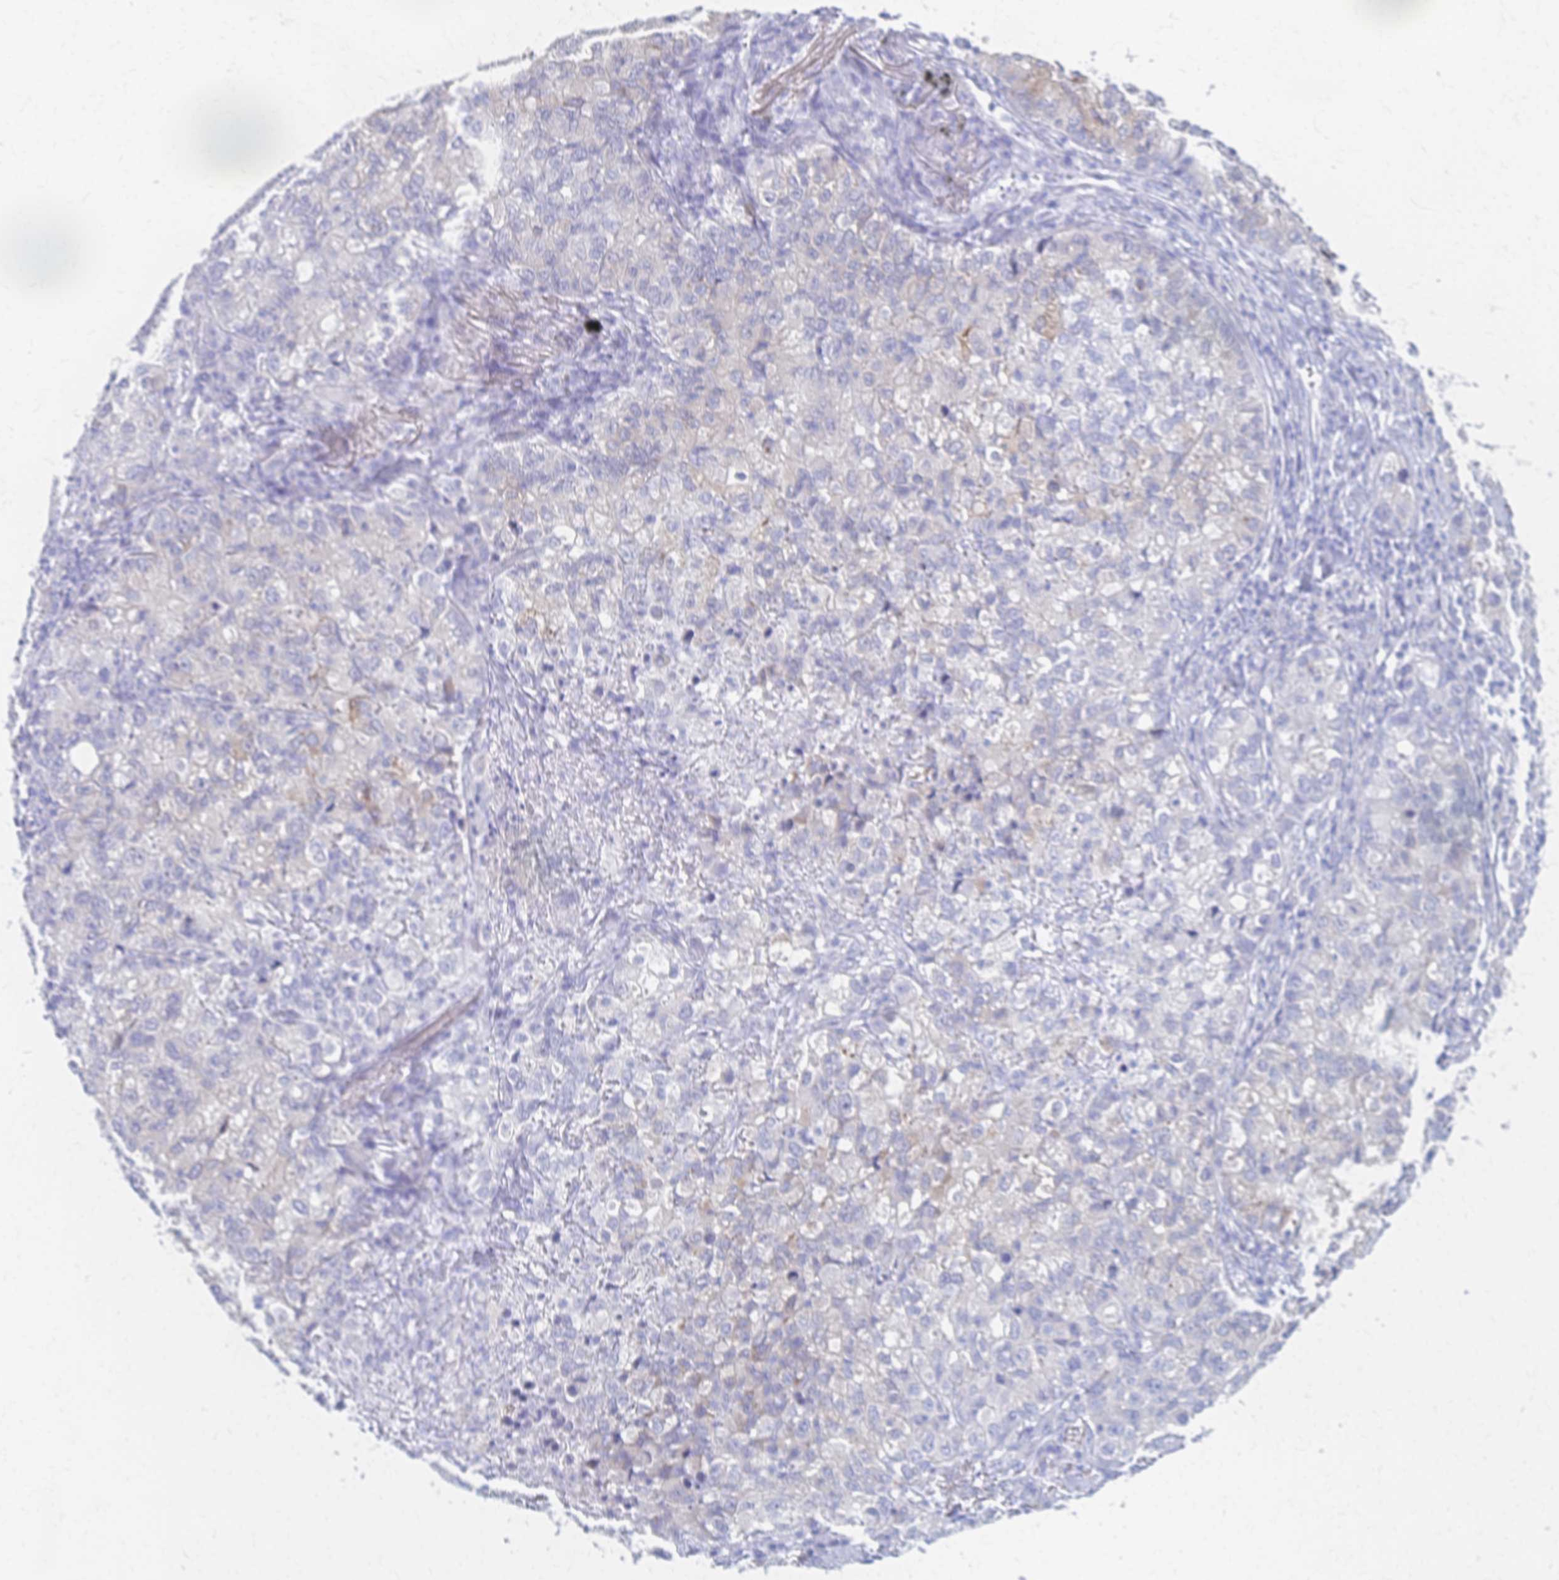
{"staining": {"intensity": "weak", "quantity": "<25%", "location": "cytoplasmic/membranous"}, "tissue": "lung cancer", "cell_type": "Tumor cells", "image_type": "cancer", "snomed": [{"axis": "morphology", "description": "Normal morphology"}, {"axis": "morphology", "description": "Adenocarcinoma, NOS"}, {"axis": "topography", "description": "Lymph node"}, {"axis": "topography", "description": "Lung"}], "caption": "Tumor cells are negative for brown protein staining in adenocarcinoma (lung).", "gene": "CYB5A", "patient": {"sex": "female", "age": 51}}